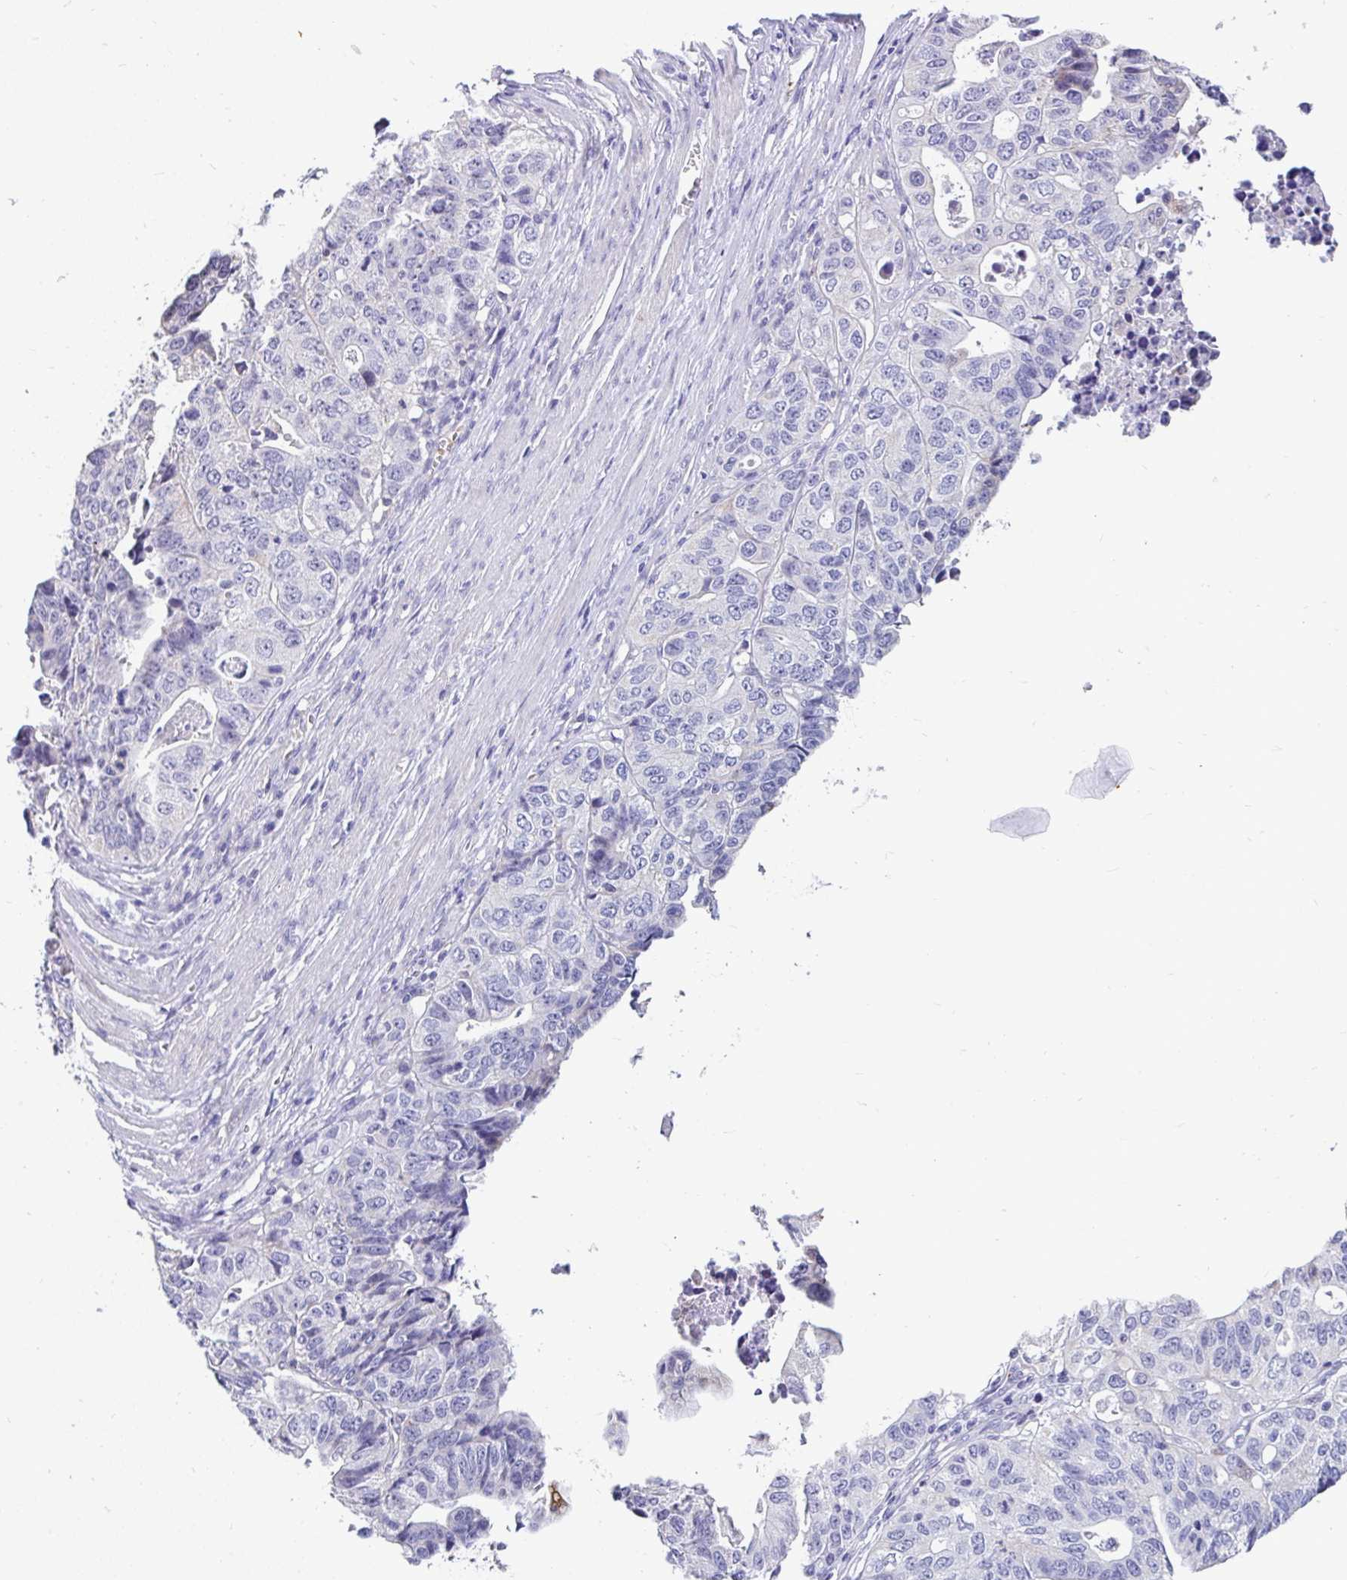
{"staining": {"intensity": "negative", "quantity": "none", "location": "none"}, "tissue": "stomach cancer", "cell_type": "Tumor cells", "image_type": "cancer", "snomed": [{"axis": "morphology", "description": "Adenocarcinoma, NOS"}, {"axis": "topography", "description": "Stomach, upper"}], "caption": "High power microscopy image of an immunohistochemistry (IHC) photomicrograph of stomach cancer (adenocarcinoma), revealing no significant expression in tumor cells.", "gene": "INTS5", "patient": {"sex": "female", "age": 67}}